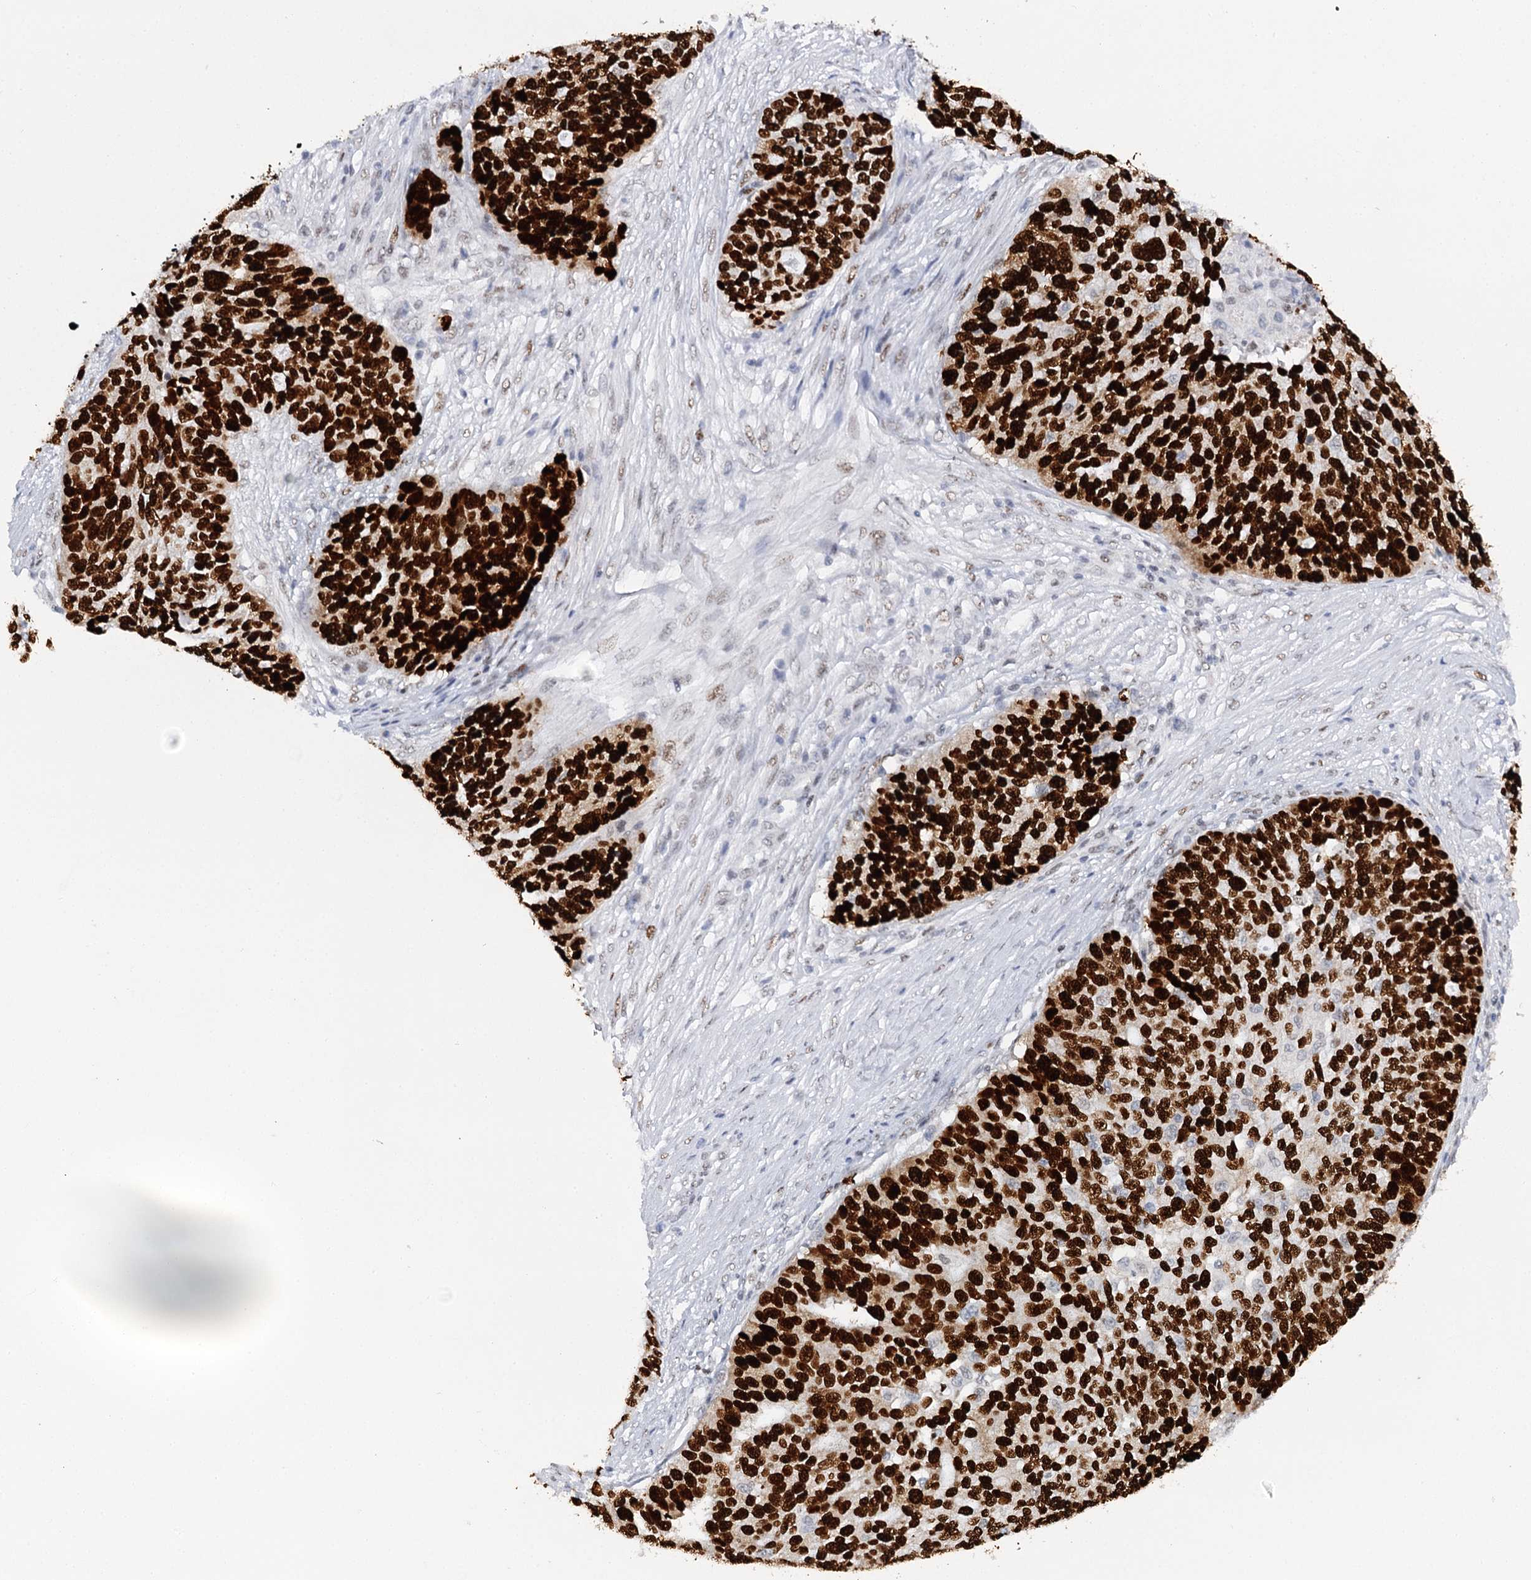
{"staining": {"intensity": "strong", "quantity": ">75%", "location": "nuclear"}, "tissue": "ovarian cancer", "cell_type": "Tumor cells", "image_type": "cancer", "snomed": [{"axis": "morphology", "description": "Cystadenocarcinoma, serous, NOS"}, {"axis": "topography", "description": "Ovary"}], "caption": "Serous cystadenocarcinoma (ovarian) was stained to show a protein in brown. There is high levels of strong nuclear staining in about >75% of tumor cells.", "gene": "TP53", "patient": {"sex": "female", "age": 59}}